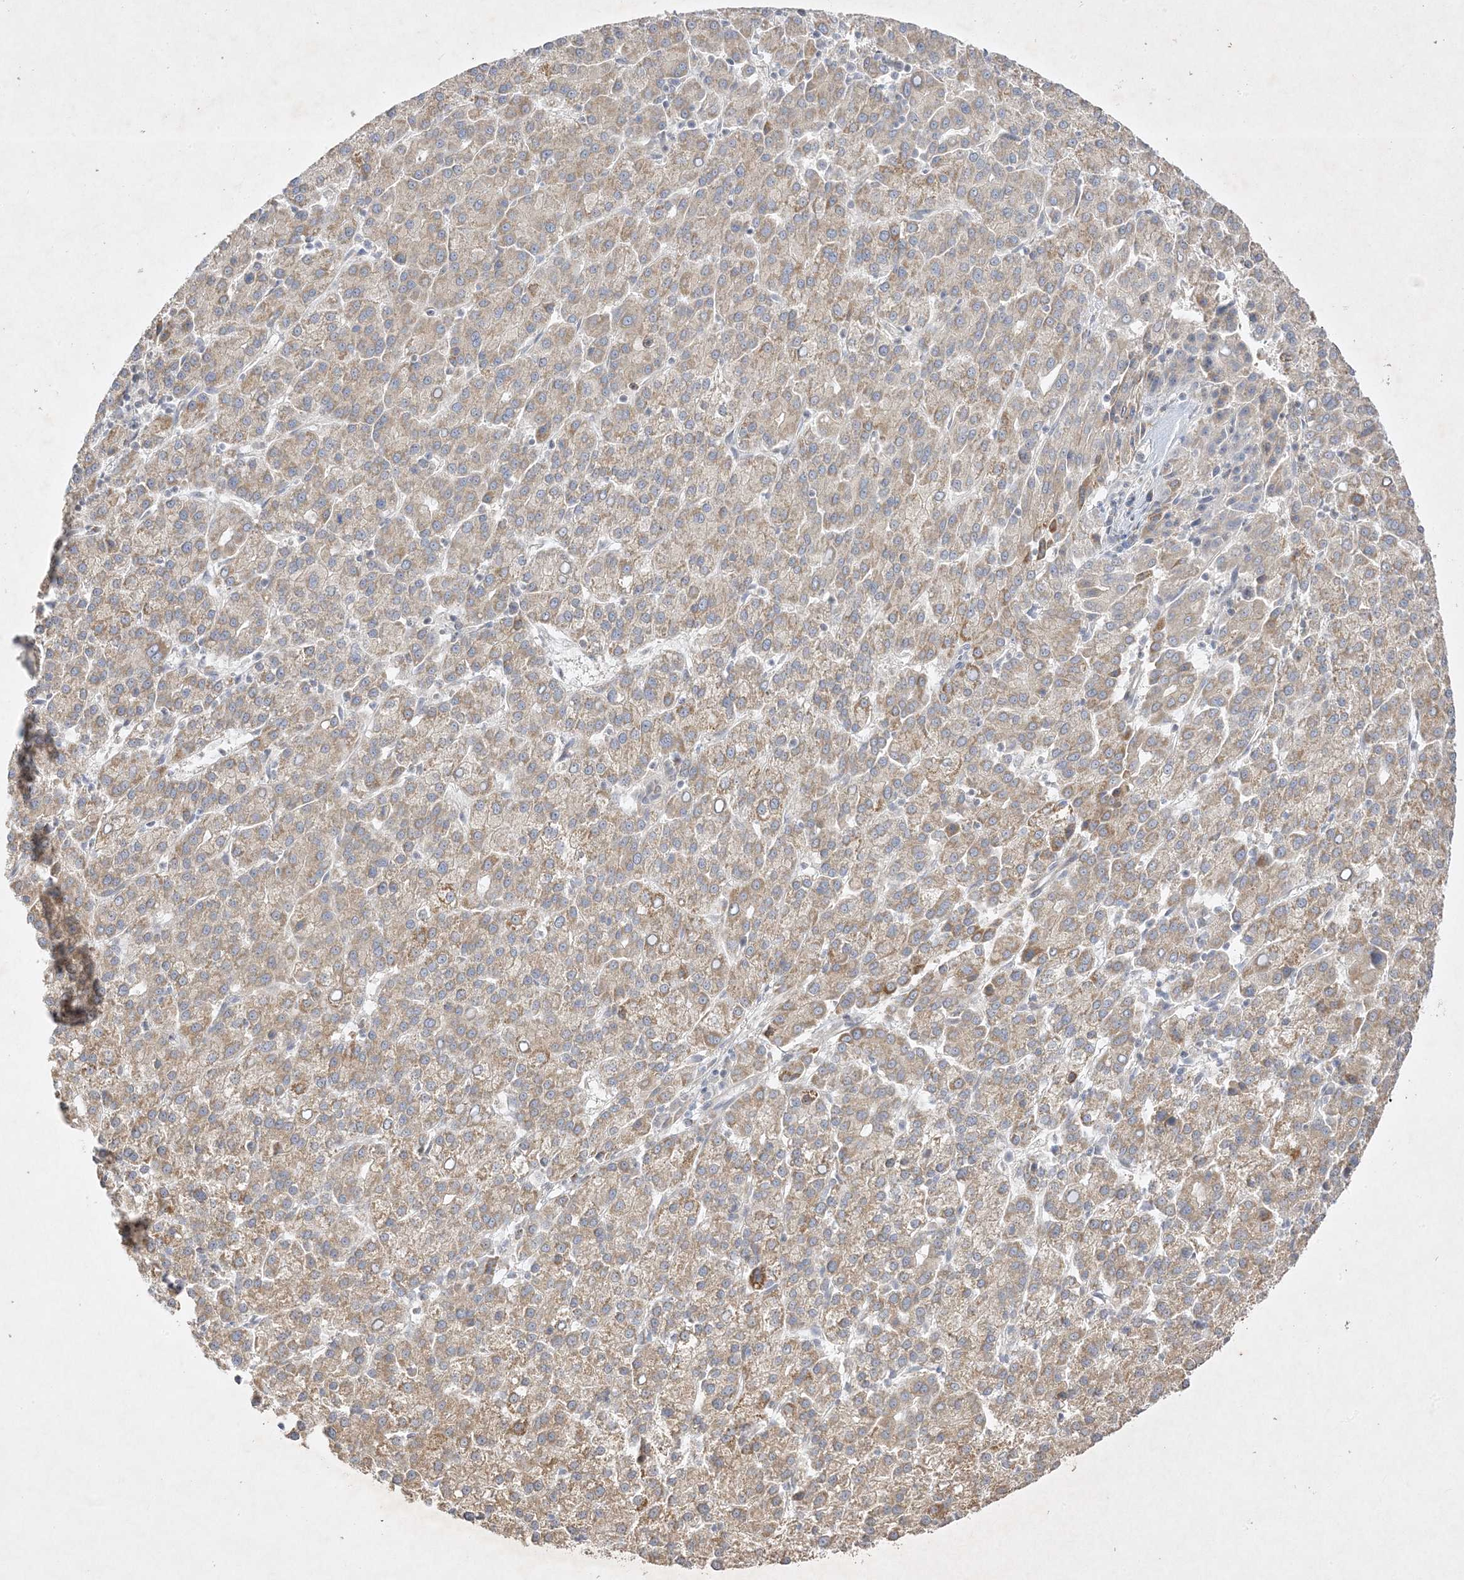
{"staining": {"intensity": "weak", "quantity": ">75%", "location": "cytoplasmic/membranous"}, "tissue": "liver cancer", "cell_type": "Tumor cells", "image_type": "cancer", "snomed": [{"axis": "morphology", "description": "Carcinoma, Hepatocellular, NOS"}, {"axis": "topography", "description": "Liver"}], "caption": "Immunohistochemical staining of human liver cancer demonstrates weak cytoplasmic/membranous protein expression in about >75% of tumor cells.", "gene": "C2CD2", "patient": {"sex": "female", "age": 58}}